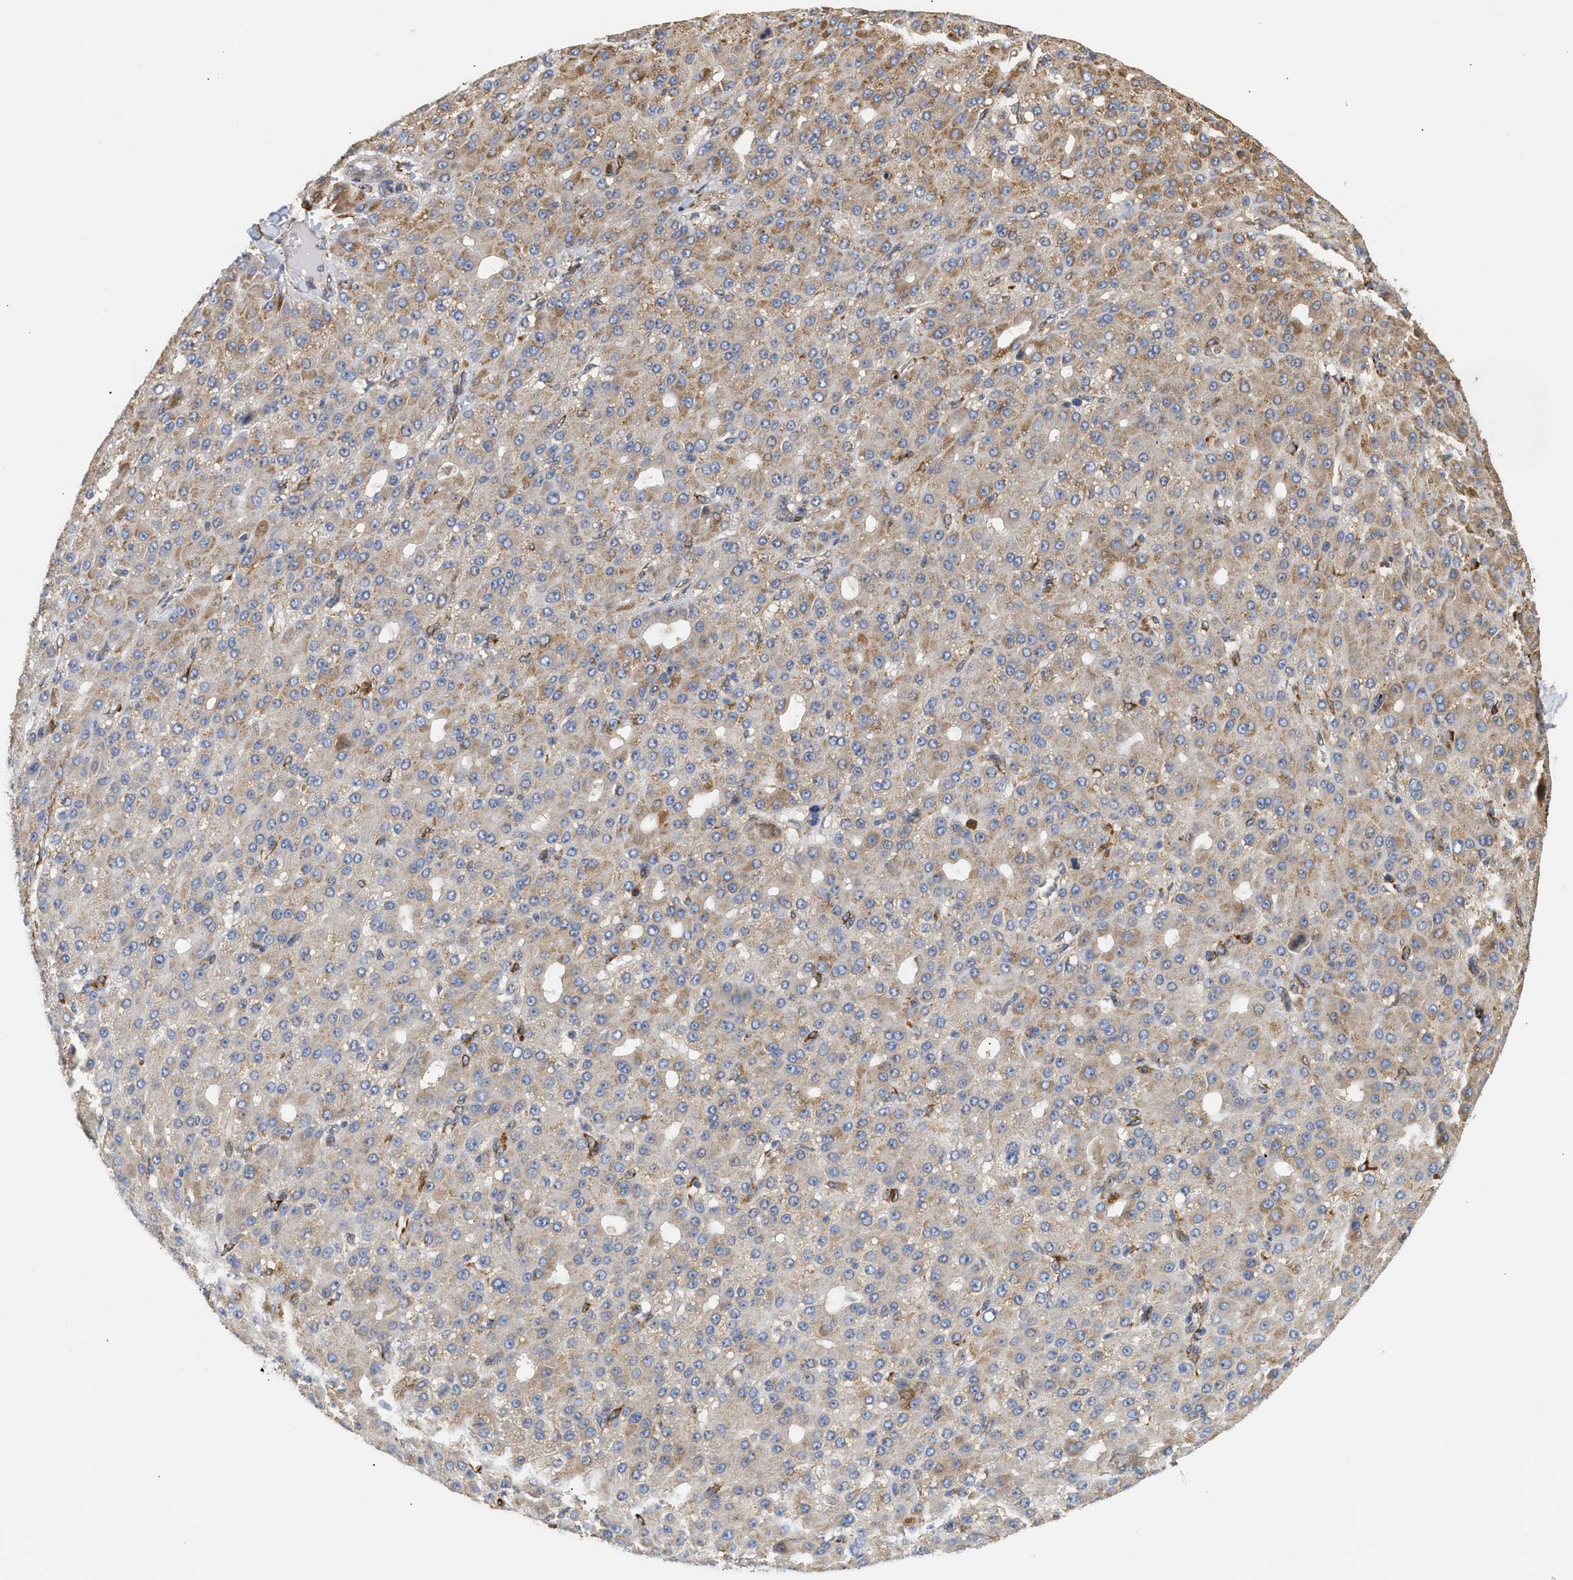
{"staining": {"intensity": "weak", "quantity": ">75%", "location": "cytoplasmic/membranous"}, "tissue": "liver cancer", "cell_type": "Tumor cells", "image_type": "cancer", "snomed": [{"axis": "morphology", "description": "Carcinoma, Hepatocellular, NOS"}, {"axis": "topography", "description": "Liver"}], "caption": "Immunohistochemistry (DAB) staining of liver cancer shows weak cytoplasmic/membranous protein expression in approximately >75% of tumor cells. (Brightfield microscopy of DAB IHC at high magnification).", "gene": "PLCD1", "patient": {"sex": "male", "age": 67}}